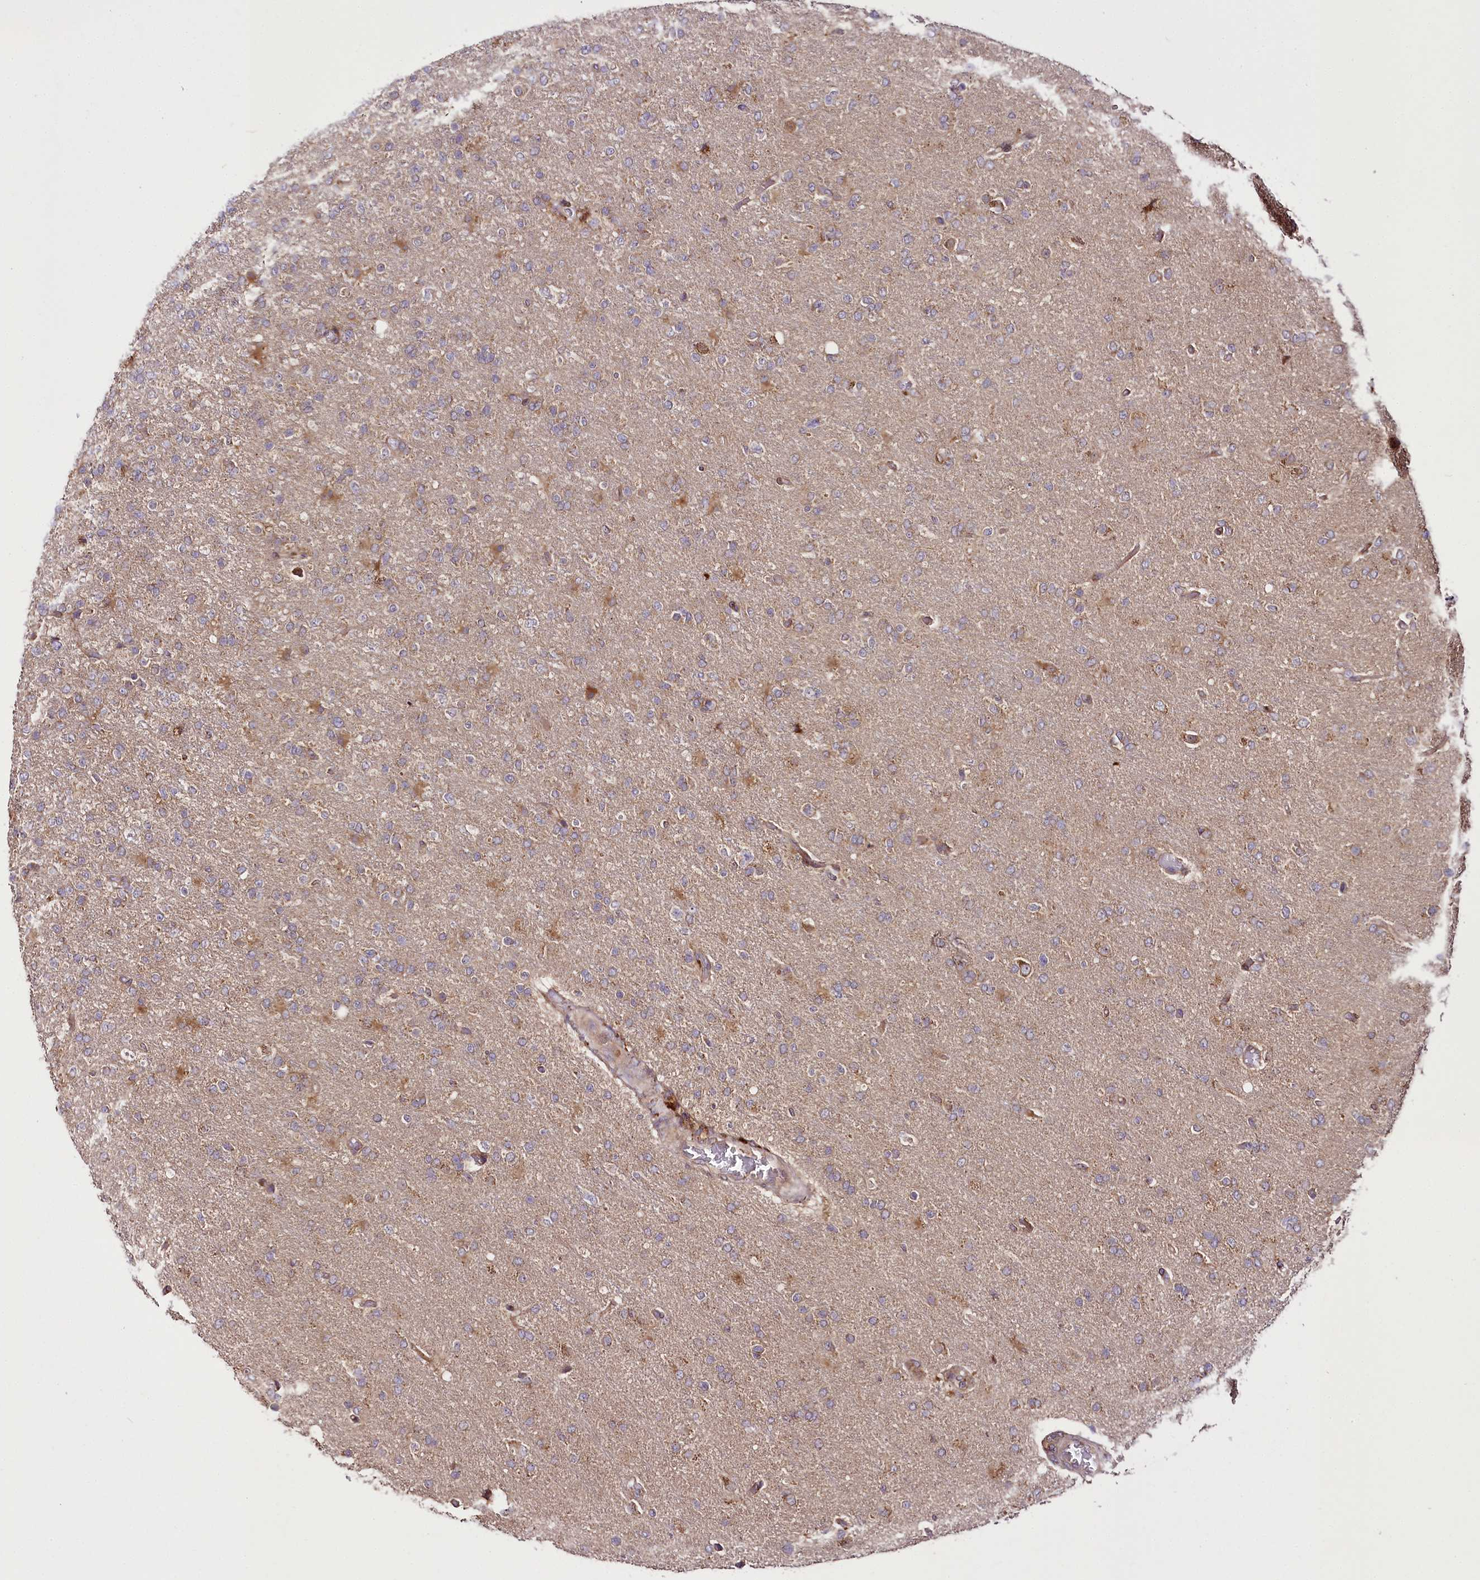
{"staining": {"intensity": "weak", "quantity": "<25%", "location": "cytoplasmic/membranous"}, "tissue": "glioma", "cell_type": "Tumor cells", "image_type": "cancer", "snomed": [{"axis": "morphology", "description": "Glioma, malignant, High grade"}, {"axis": "topography", "description": "Brain"}], "caption": "The histopathology image displays no significant expression in tumor cells of glioma.", "gene": "RAB7A", "patient": {"sex": "female", "age": 74}}